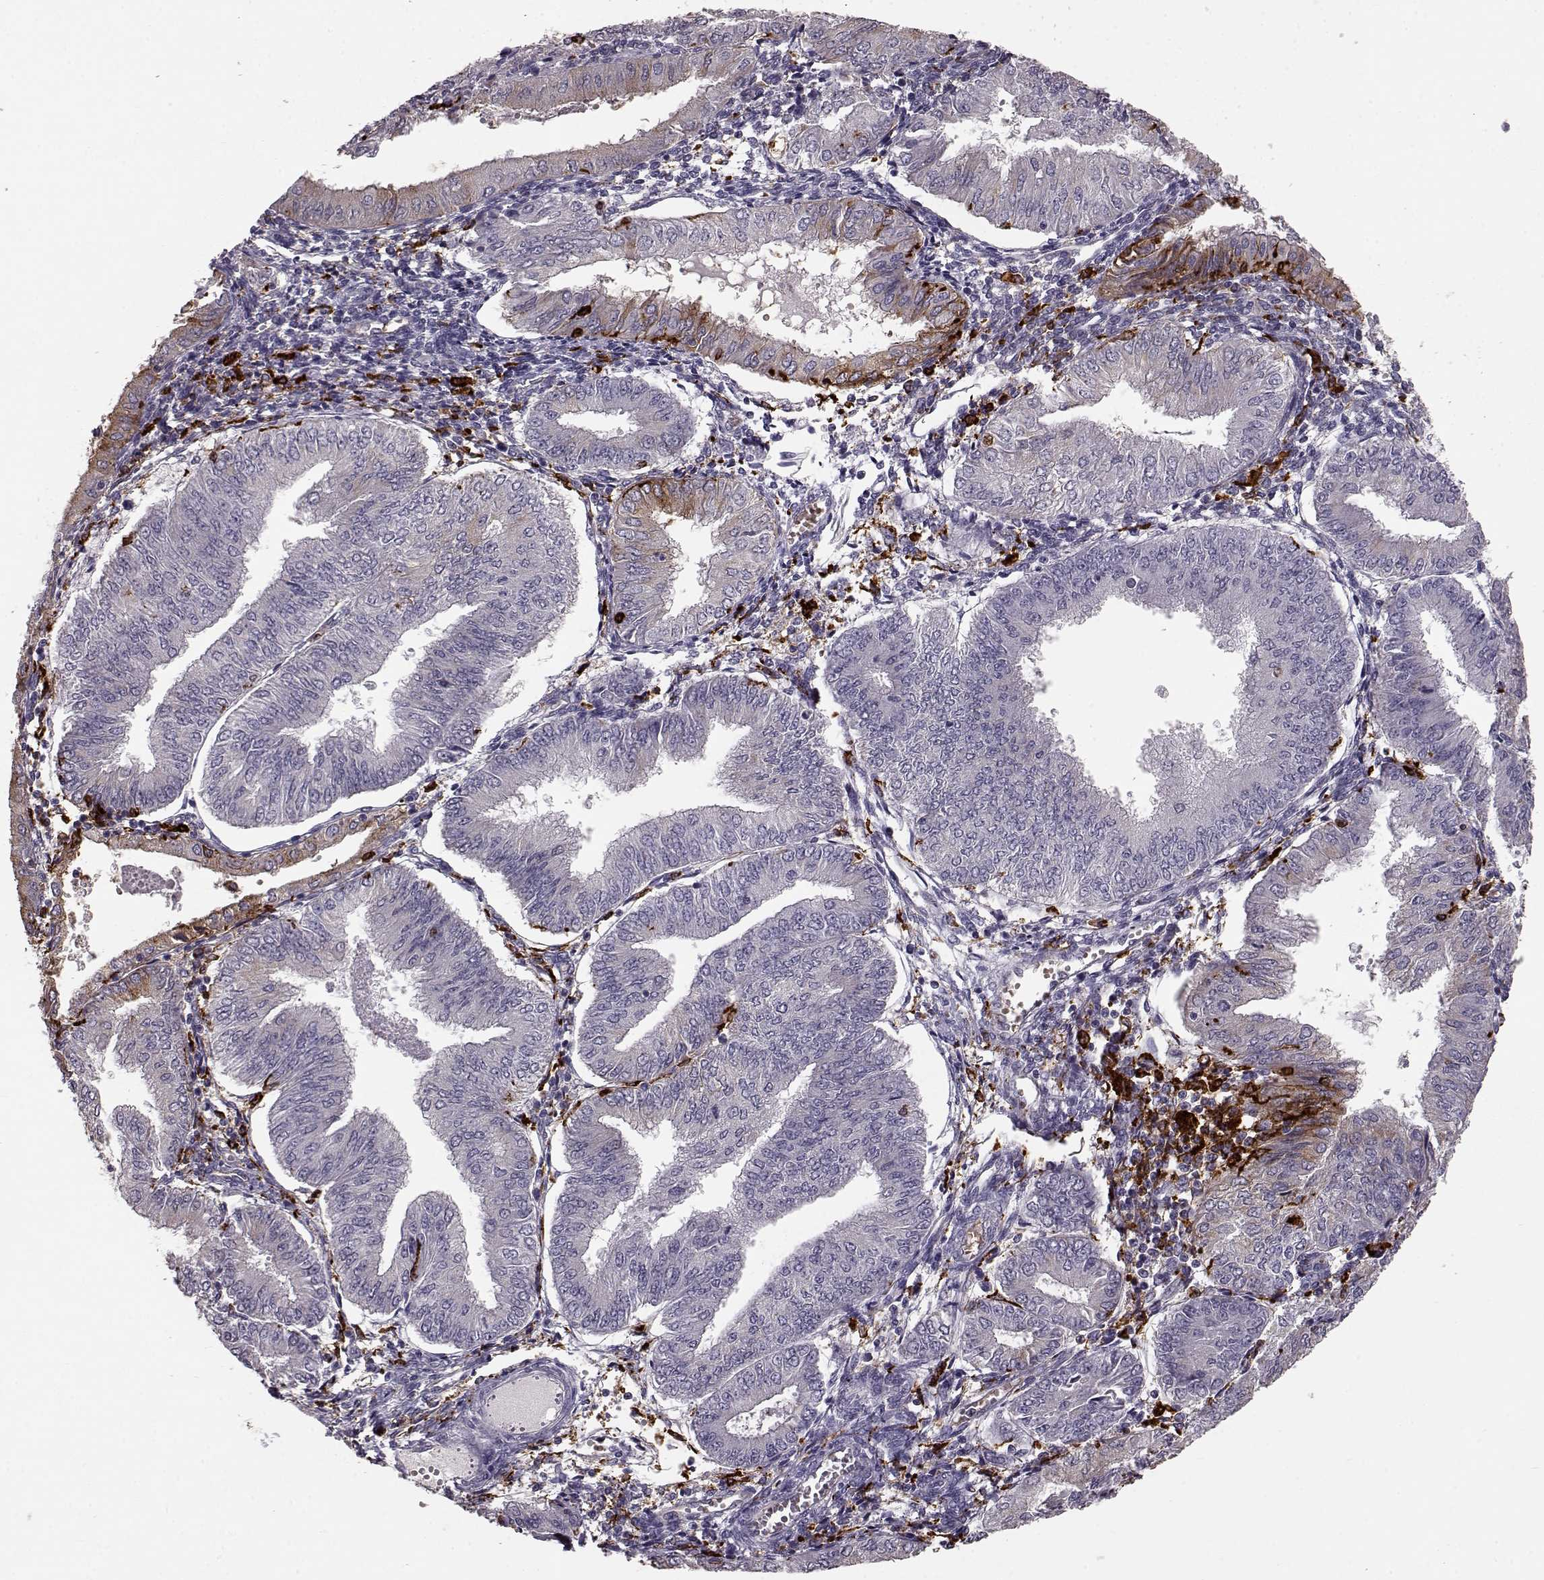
{"staining": {"intensity": "negative", "quantity": "none", "location": "none"}, "tissue": "endometrial cancer", "cell_type": "Tumor cells", "image_type": "cancer", "snomed": [{"axis": "morphology", "description": "Adenocarcinoma, NOS"}, {"axis": "topography", "description": "Endometrium"}], "caption": "Immunohistochemistry image of neoplastic tissue: human endometrial cancer stained with DAB reveals no significant protein staining in tumor cells. Brightfield microscopy of immunohistochemistry (IHC) stained with DAB (brown) and hematoxylin (blue), captured at high magnification.", "gene": "CCNF", "patient": {"sex": "female", "age": 53}}